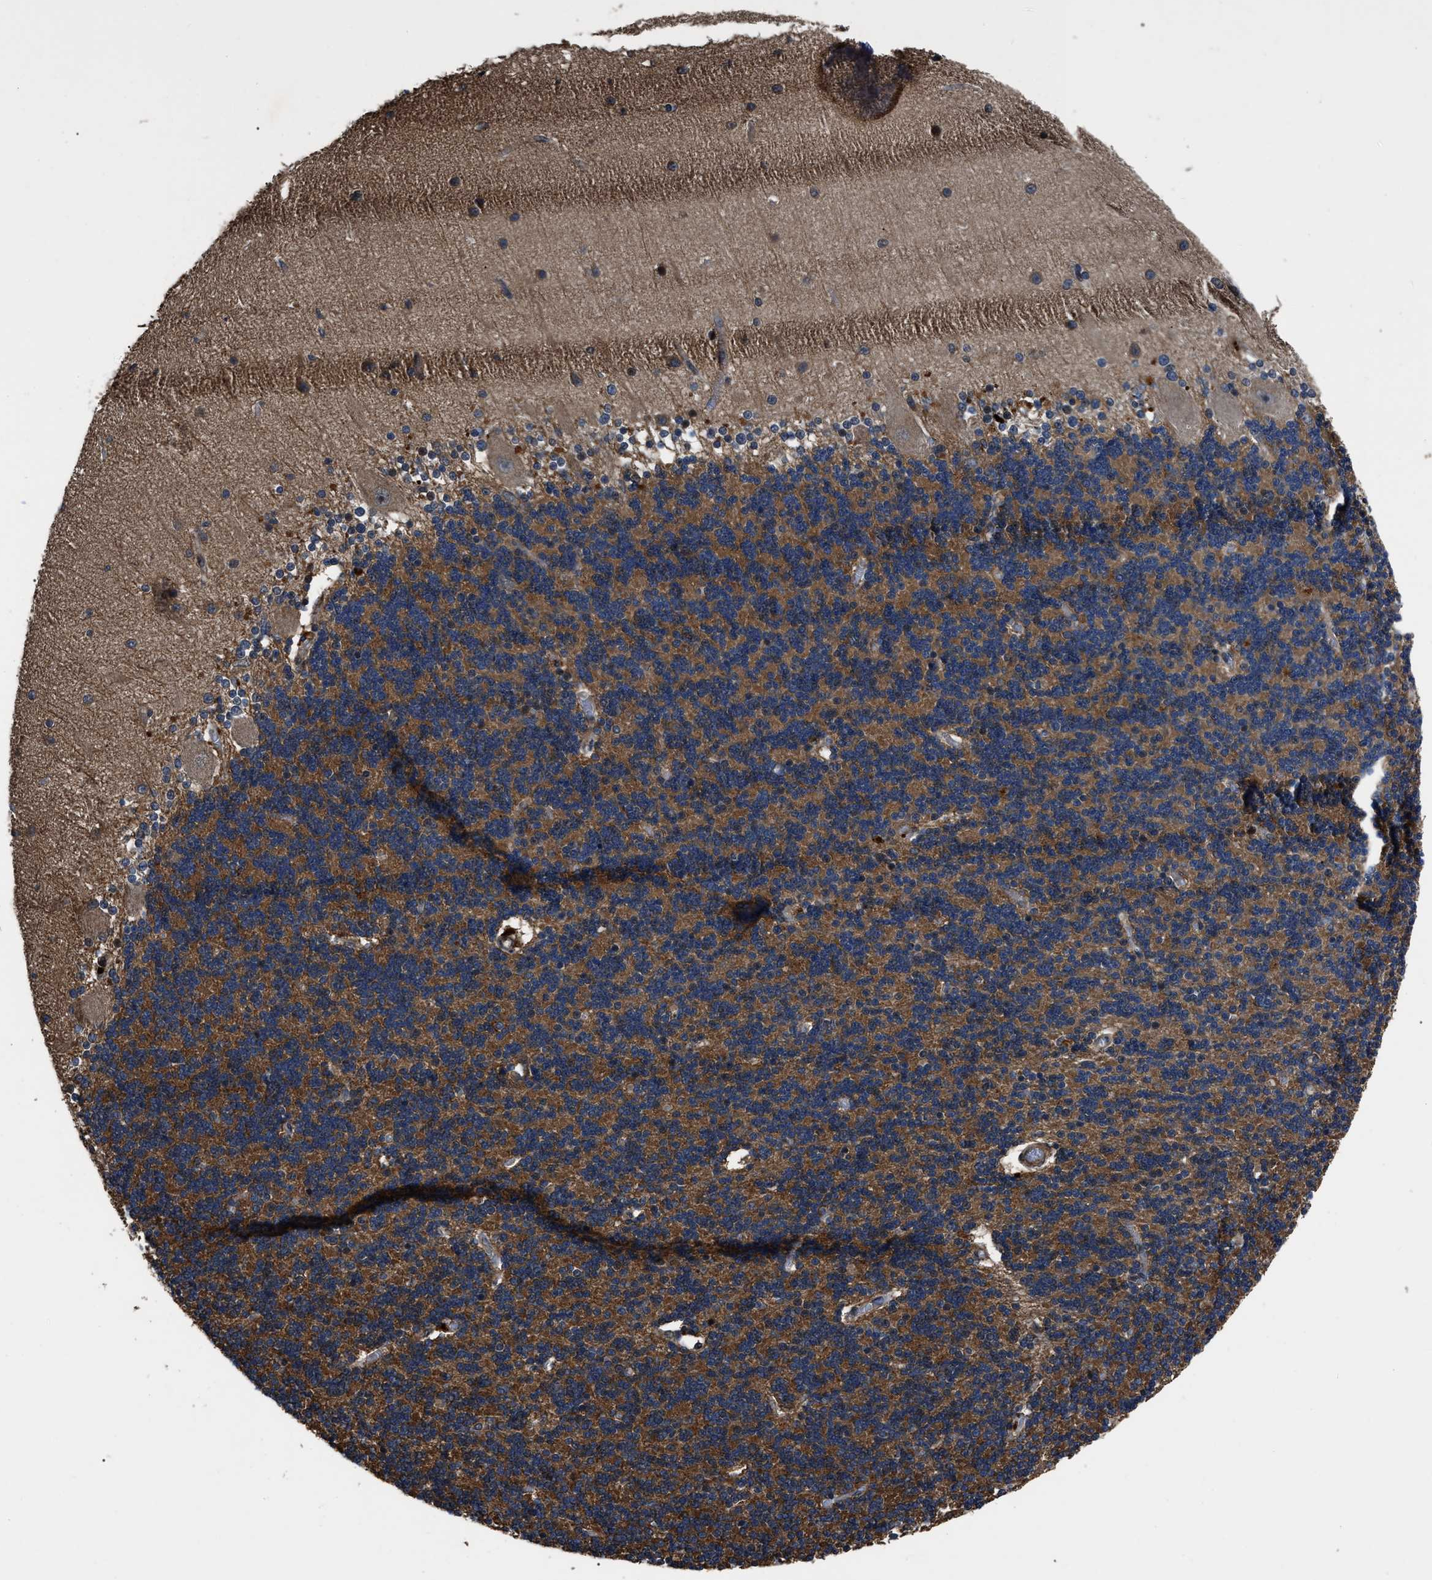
{"staining": {"intensity": "moderate", "quantity": "25%-75%", "location": "cytoplasmic/membranous"}, "tissue": "cerebellum", "cell_type": "Cells in granular layer", "image_type": "normal", "snomed": [{"axis": "morphology", "description": "Normal tissue, NOS"}, {"axis": "topography", "description": "Cerebellum"}], "caption": "This histopathology image demonstrates normal cerebellum stained with immunohistochemistry to label a protein in brown. The cytoplasmic/membranous of cells in granular layer show moderate positivity for the protein. Nuclei are counter-stained blue.", "gene": "PPWD1", "patient": {"sex": "female", "age": 54}}